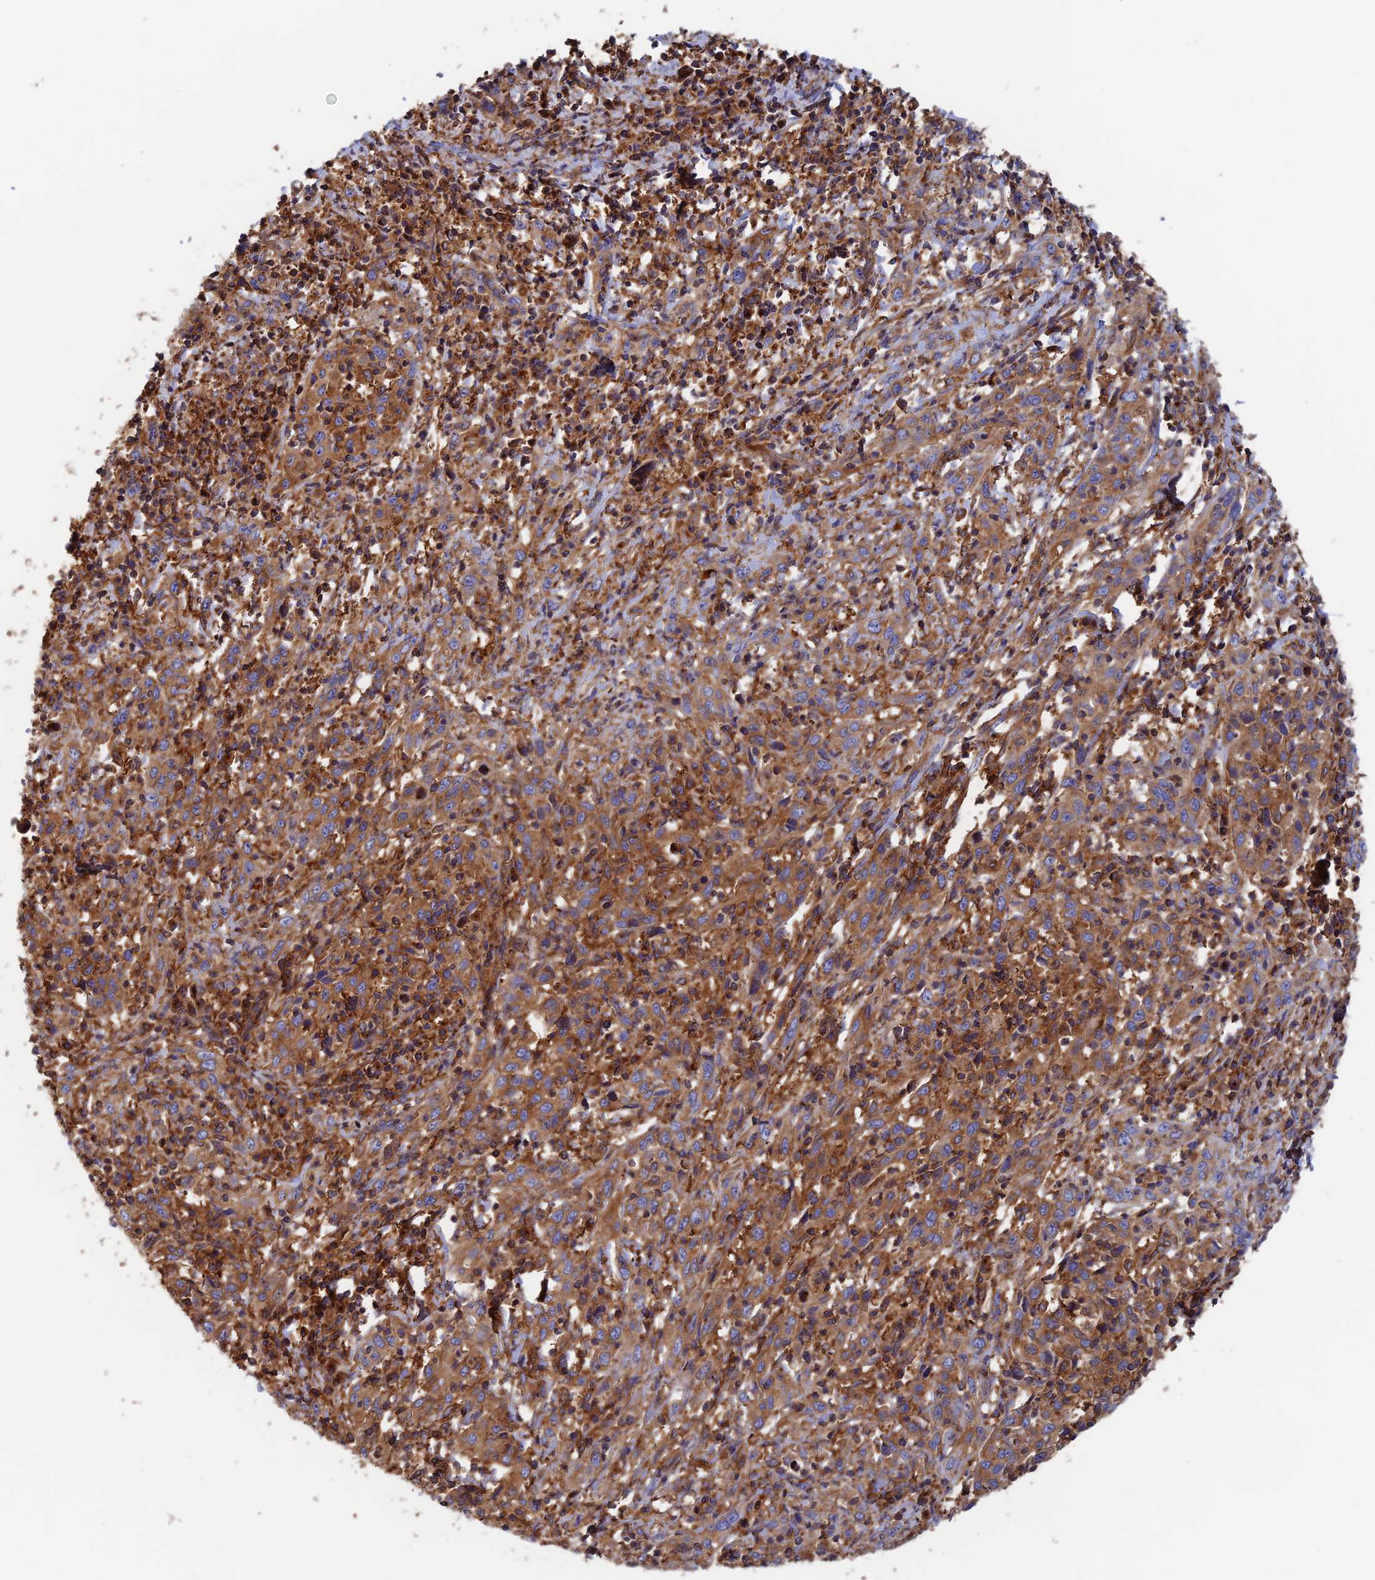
{"staining": {"intensity": "moderate", "quantity": ">75%", "location": "cytoplasmic/membranous"}, "tissue": "cervical cancer", "cell_type": "Tumor cells", "image_type": "cancer", "snomed": [{"axis": "morphology", "description": "Squamous cell carcinoma, NOS"}, {"axis": "topography", "description": "Cervix"}], "caption": "Protein expression analysis of cervical cancer (squamous cell carcinoma) displays moderate cytoplasmic/membranous positivity in approximately >75% of tumor cells.", "gene": "DCTN2", "patient": {"sex": "female", "age": 46}}